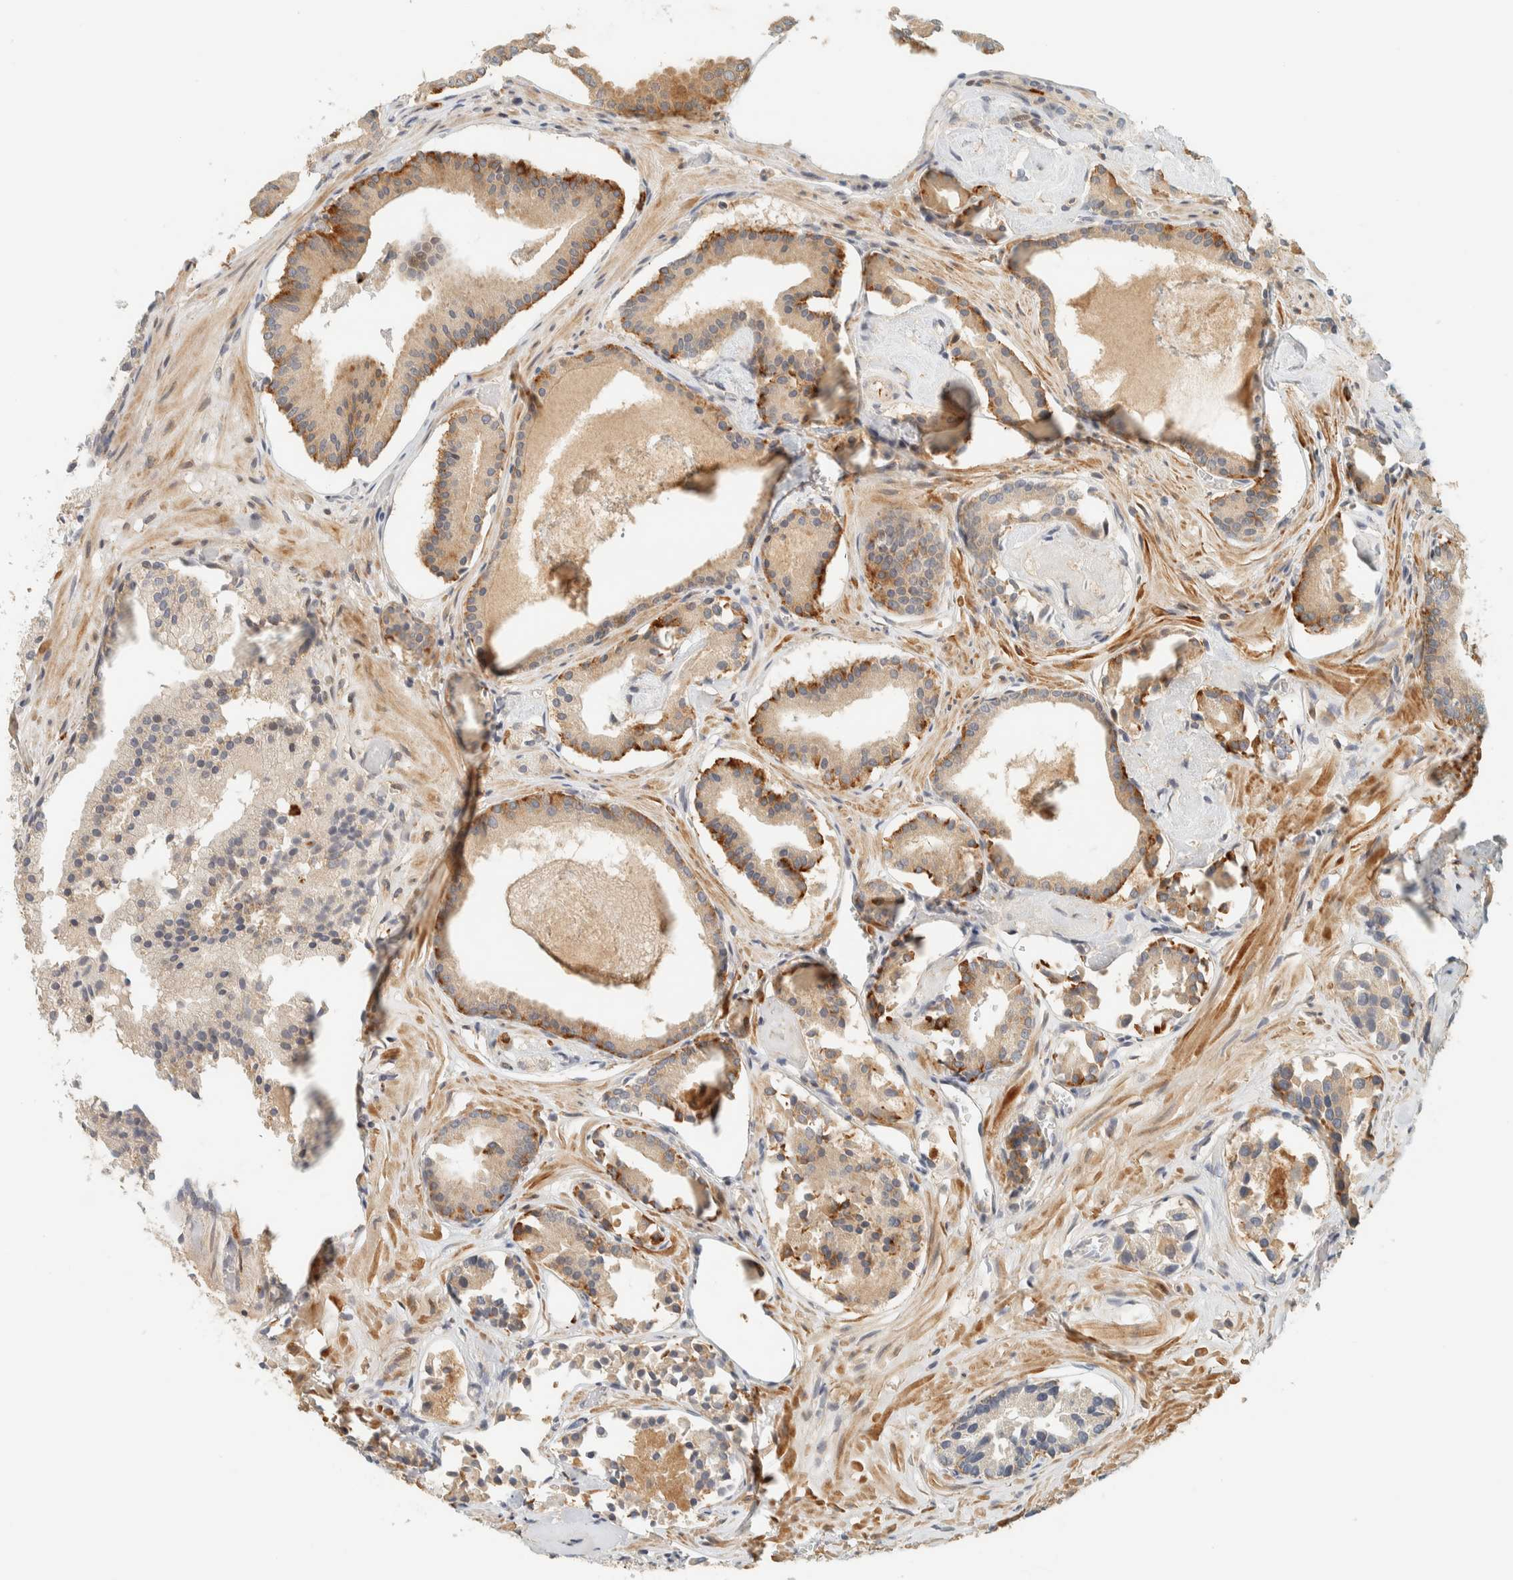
{"staining": {"intensity": "moderate", "quantity": "<25%", "location": "cytoplasmic/membranous"}, "tissue": "prostate cancer", "cell_type": "Tumor cells", "image_type": "cancer", "snomed": [{"axis": "morphology", "description": "Adenocarcinoma, Low grade"}, {"axis": "topography", "description": "Prostate"}], "caption": "The photomicrograph demonstrates a brown stain indicating the presence of a protein in the cytoplasmic/membranous of tumor cells in prostate adenocarcinoma (low-grade).", "gene": "CCDC171", "patient": {"sex": "male", "age": 51}}